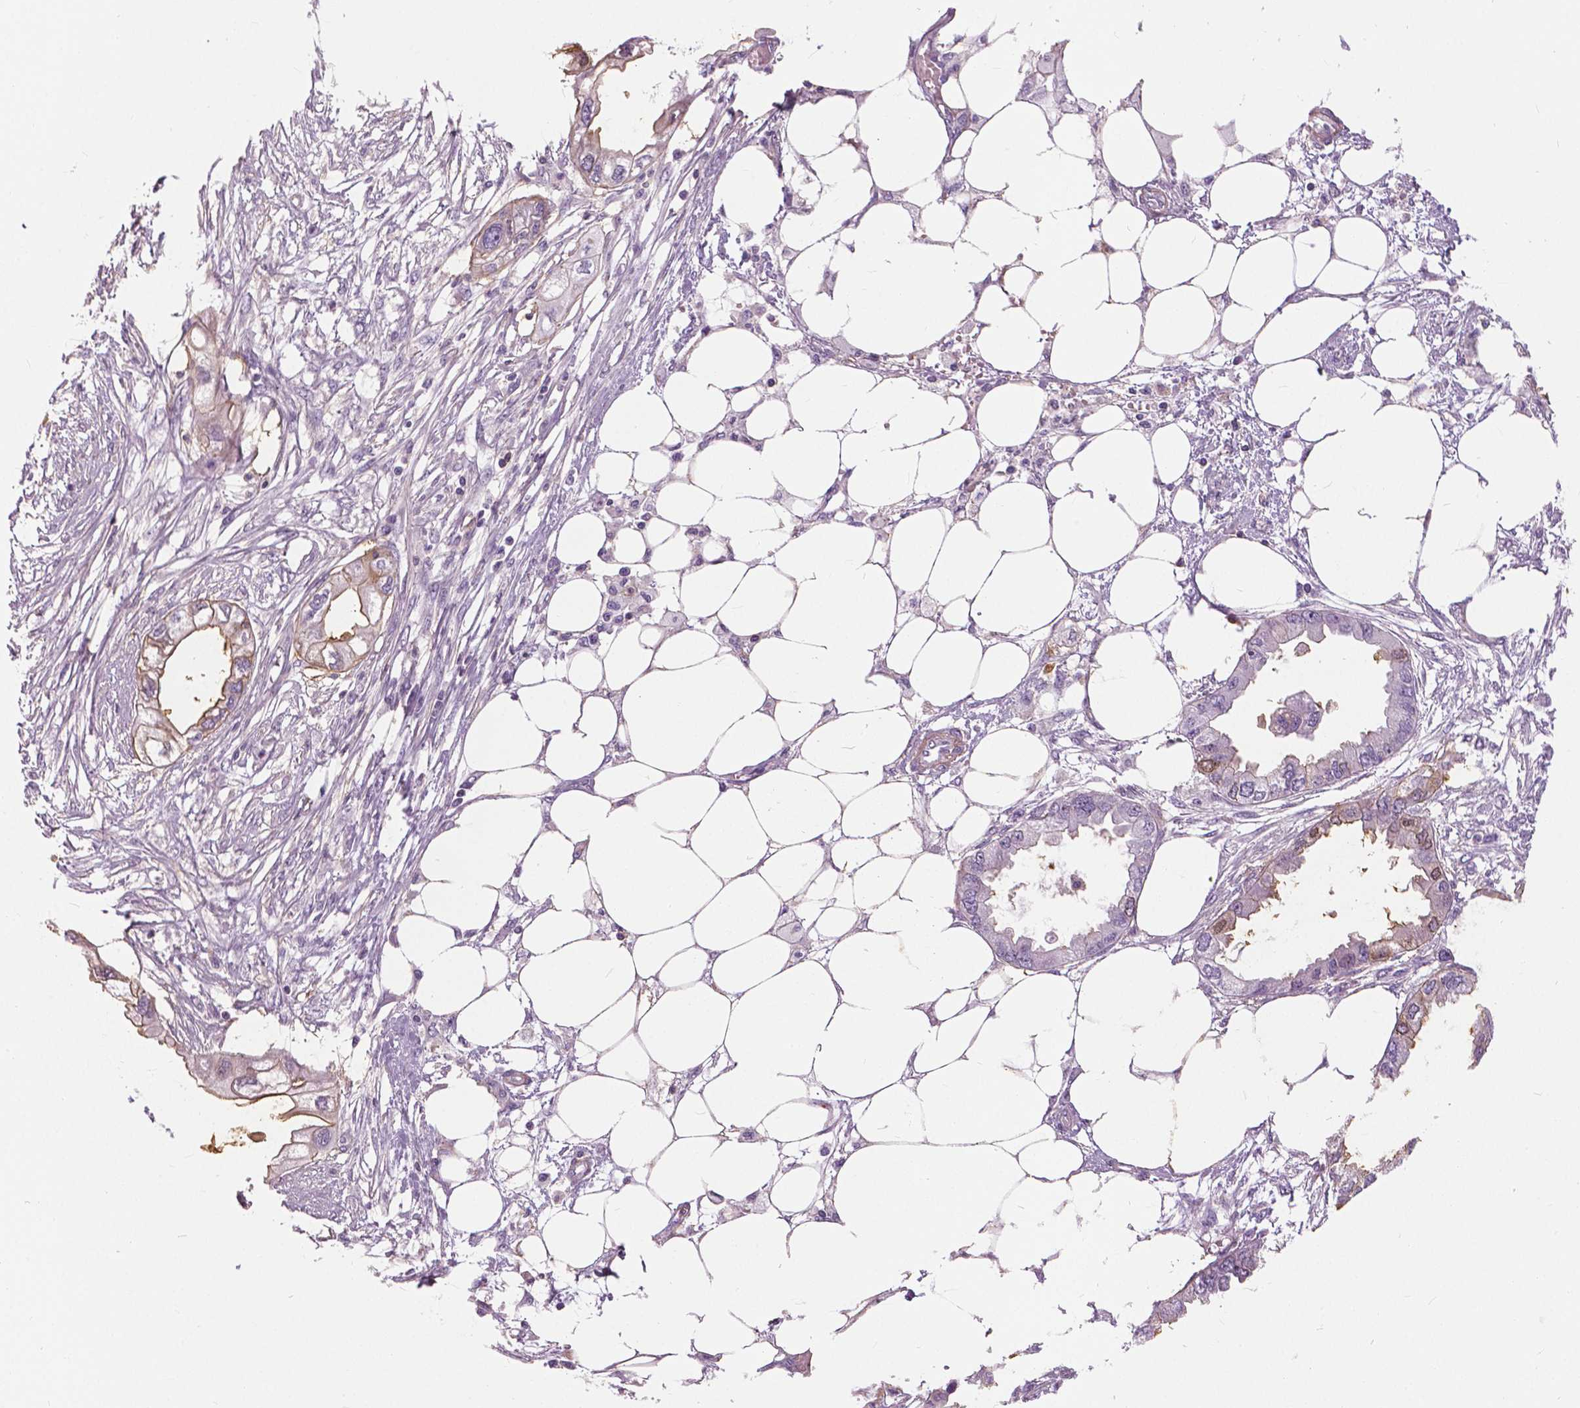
{"staining": {"intensity": "weak", "quantity": "<25%", "location": "cytoplasmic/membranous"}, "tissue": "endometrial cancer", "cell_type": "Tumor cells", "image_type": "cancer", "snomed": [{"axis": "morphology", "description": "Adenocarcinoma, NOS"}, {"axis": "morphology", "description": "Adenocarcinoma, metastatic, NOS"}, {"axis": "topography", "description": "Adipose tissue"}, {"axis": "topography", "description": "Endometrium"}], "caption": "Immunohistochemistry photomicrograph of neoplastic tissue: human endometrial cancer (metastatic adenocarcinoma) stained with DAB displays no significant protein positivity in tumor cells.", "gene": "ANXA13", "patient": {"sex": "female", "age": 67}}